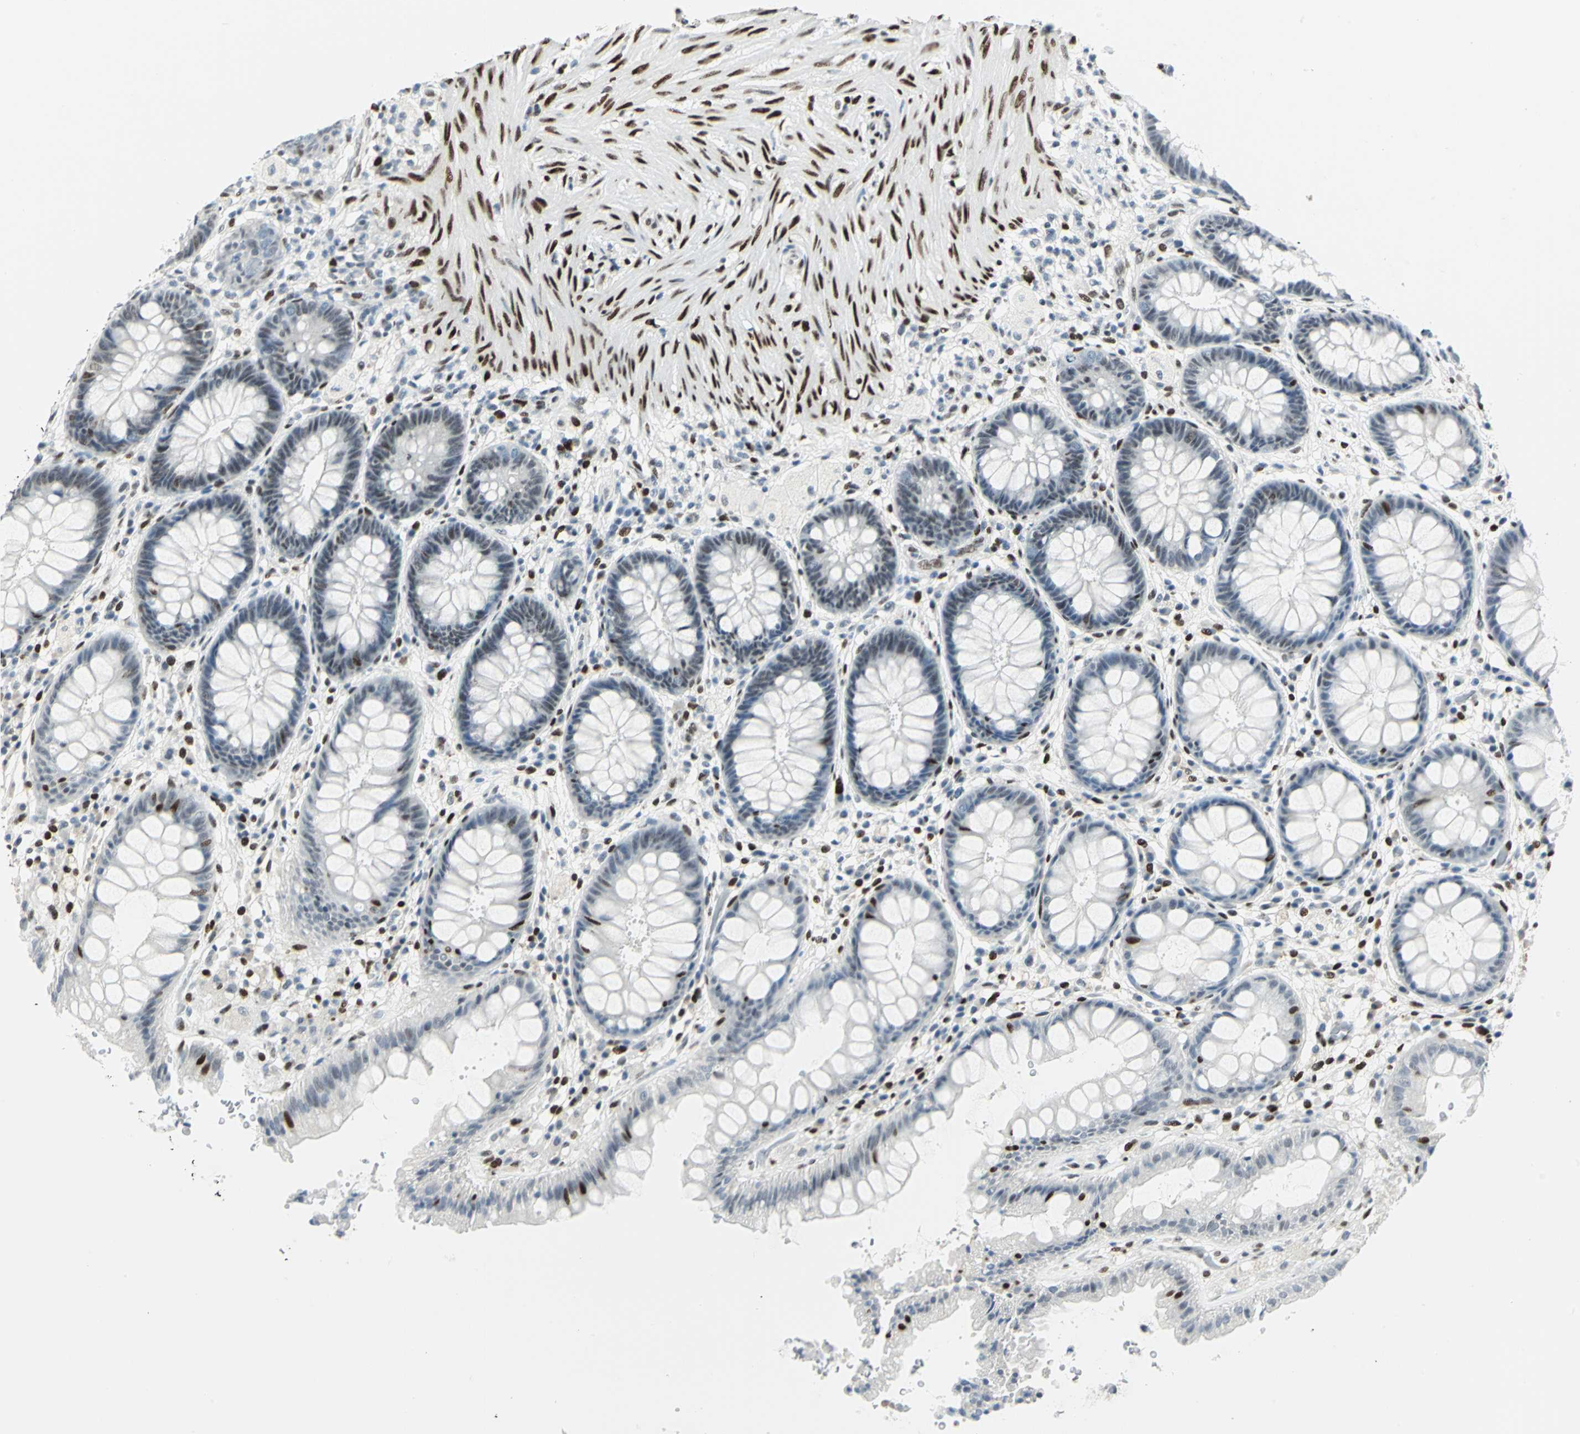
{"staining": {"intensity": "negative", "quantity": "none", "location": "none"}, "tissue": "rectum", "cell_type": "Glandular cells", "image_type": "normal", "snomed": [{"axis": "morphology", "description": "Normal tissue, NOS"}, {"axis": "topography", "description": "Rectum"}], "caption": "Glandular cells are negative for protein expression in unremarkable human rectum. (DAB (3,3'-diaminobenzidine) IHC, high magnification).", "gene": "MEIS2", "patient": {"sex": "female", "age": 46}}